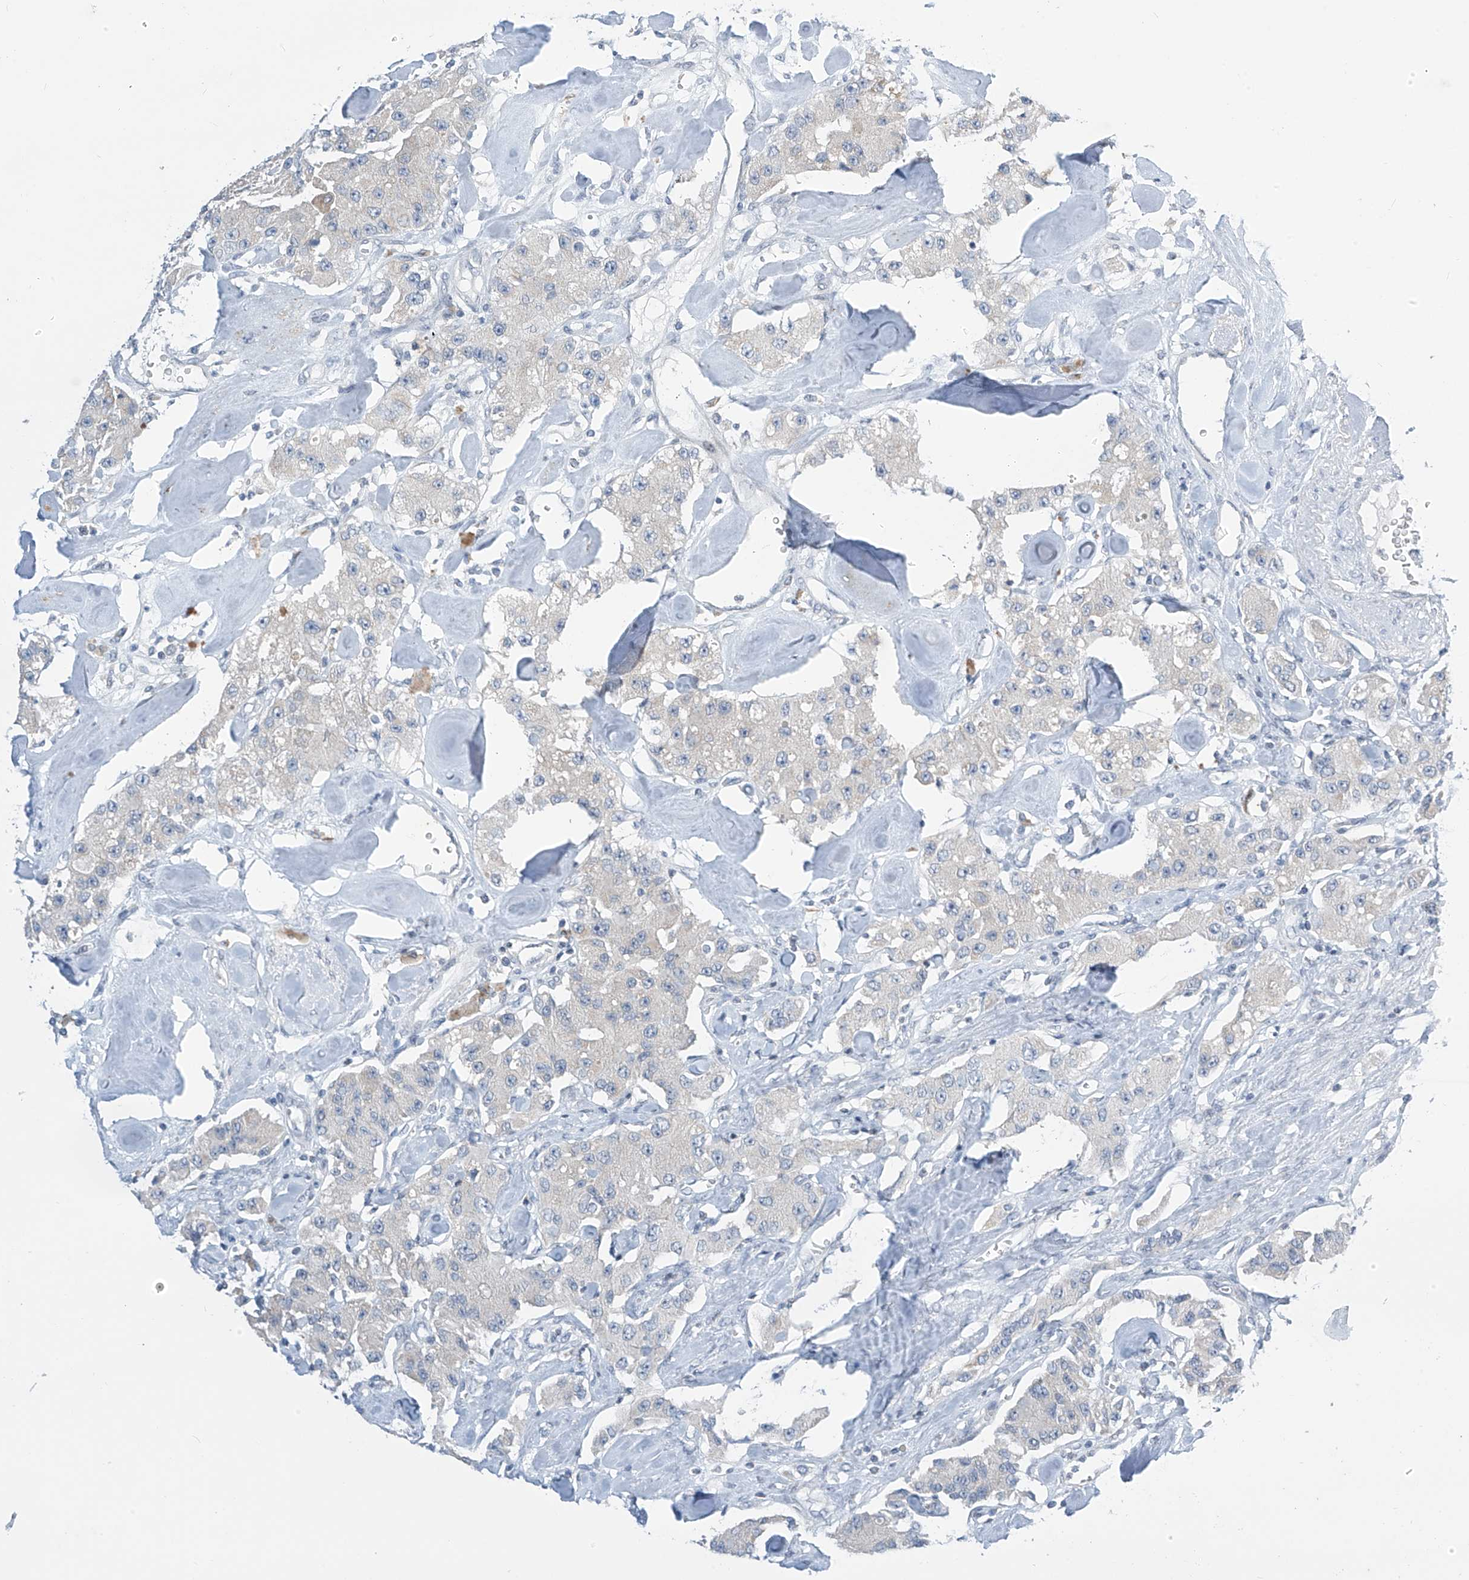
{"staining": {"intensity": "negative", "quantity": "none", "location": "none"}, "tissue": "carcinoid", "cell_type": "Tumor cells", "image_type": "cancer", "snomed": [{"axis": "morphology", "description": "Carcinoid, malignant, NOS"}, {"axis": "topography", "description": "Pancreas"}], "caption": "Immunohistochemistry (IHC) photomicrograph of human malignant carcinoid stained for a protein (brown), which shows no staining in tumor cells. (Stains: DAB (3,3'-diaminobenzidine) immunohistochemistry with hematoxylin counter stain, Microscopy: brightfield microscopy at high magnification).", "gene": "APLF", "patient": {"sex": "male", "age": 41}}